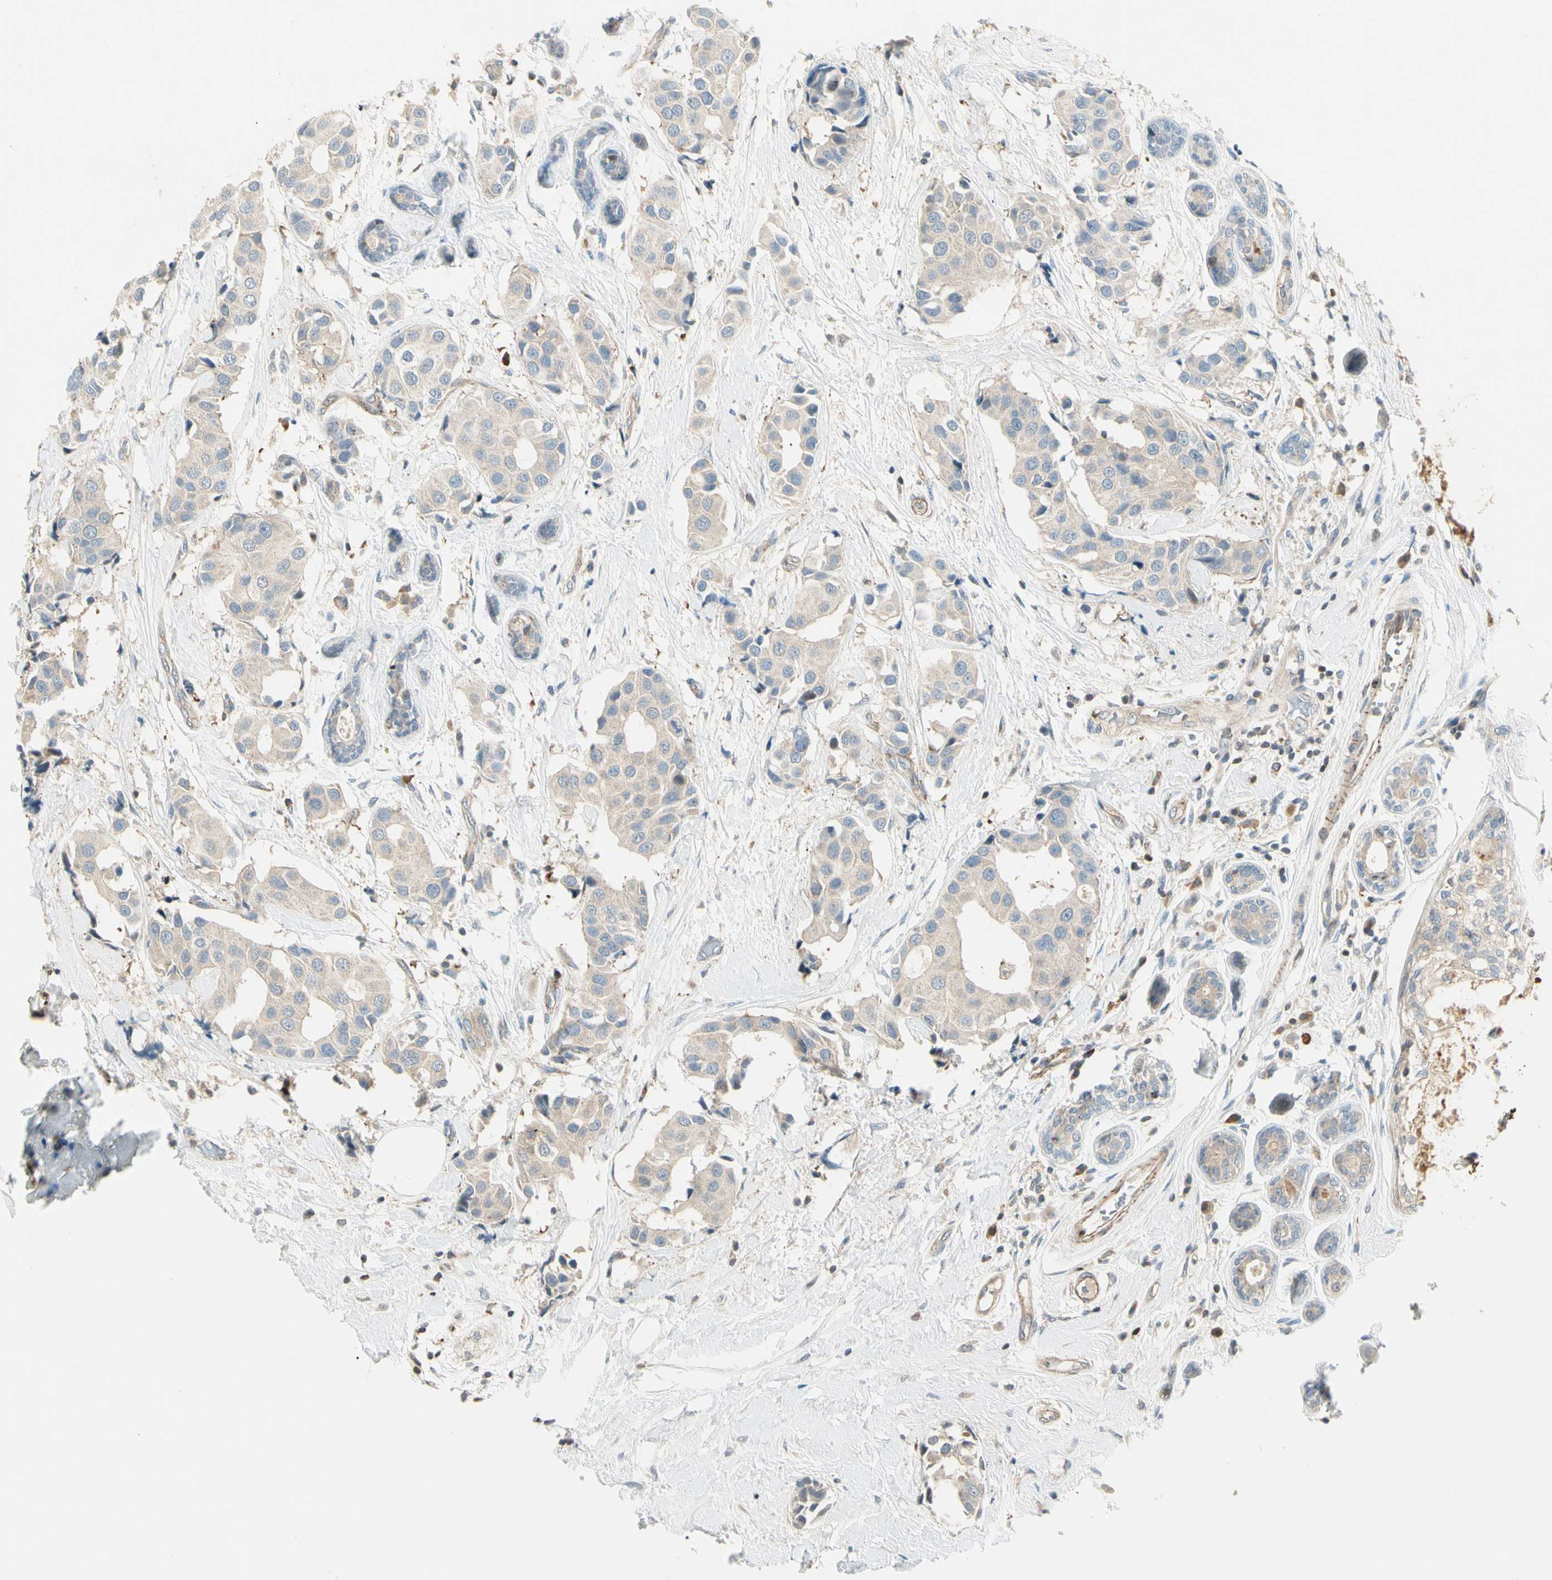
{"staining": {"intensity": "weak", "quantity": ">75%", "location": "cytoplasmic/membranous"}, "tissue": "breast cancer", "cell_type": "Tumor cells", "image_type": "cancer", "snomed": [{"axis": "morphology", "description": "Normal tissue, NOS"}, {"axis": "morphology", "description": "Duct carcinoma"}, {"axis": "topography", "description": "Breast"}], "caption": "A brown stain labels weak cytoplasmic/membranous staining of a protein in human breast cancer tumor cells.", "gene": "CDH6", "patient": {"sex": "female", "age": 39}}